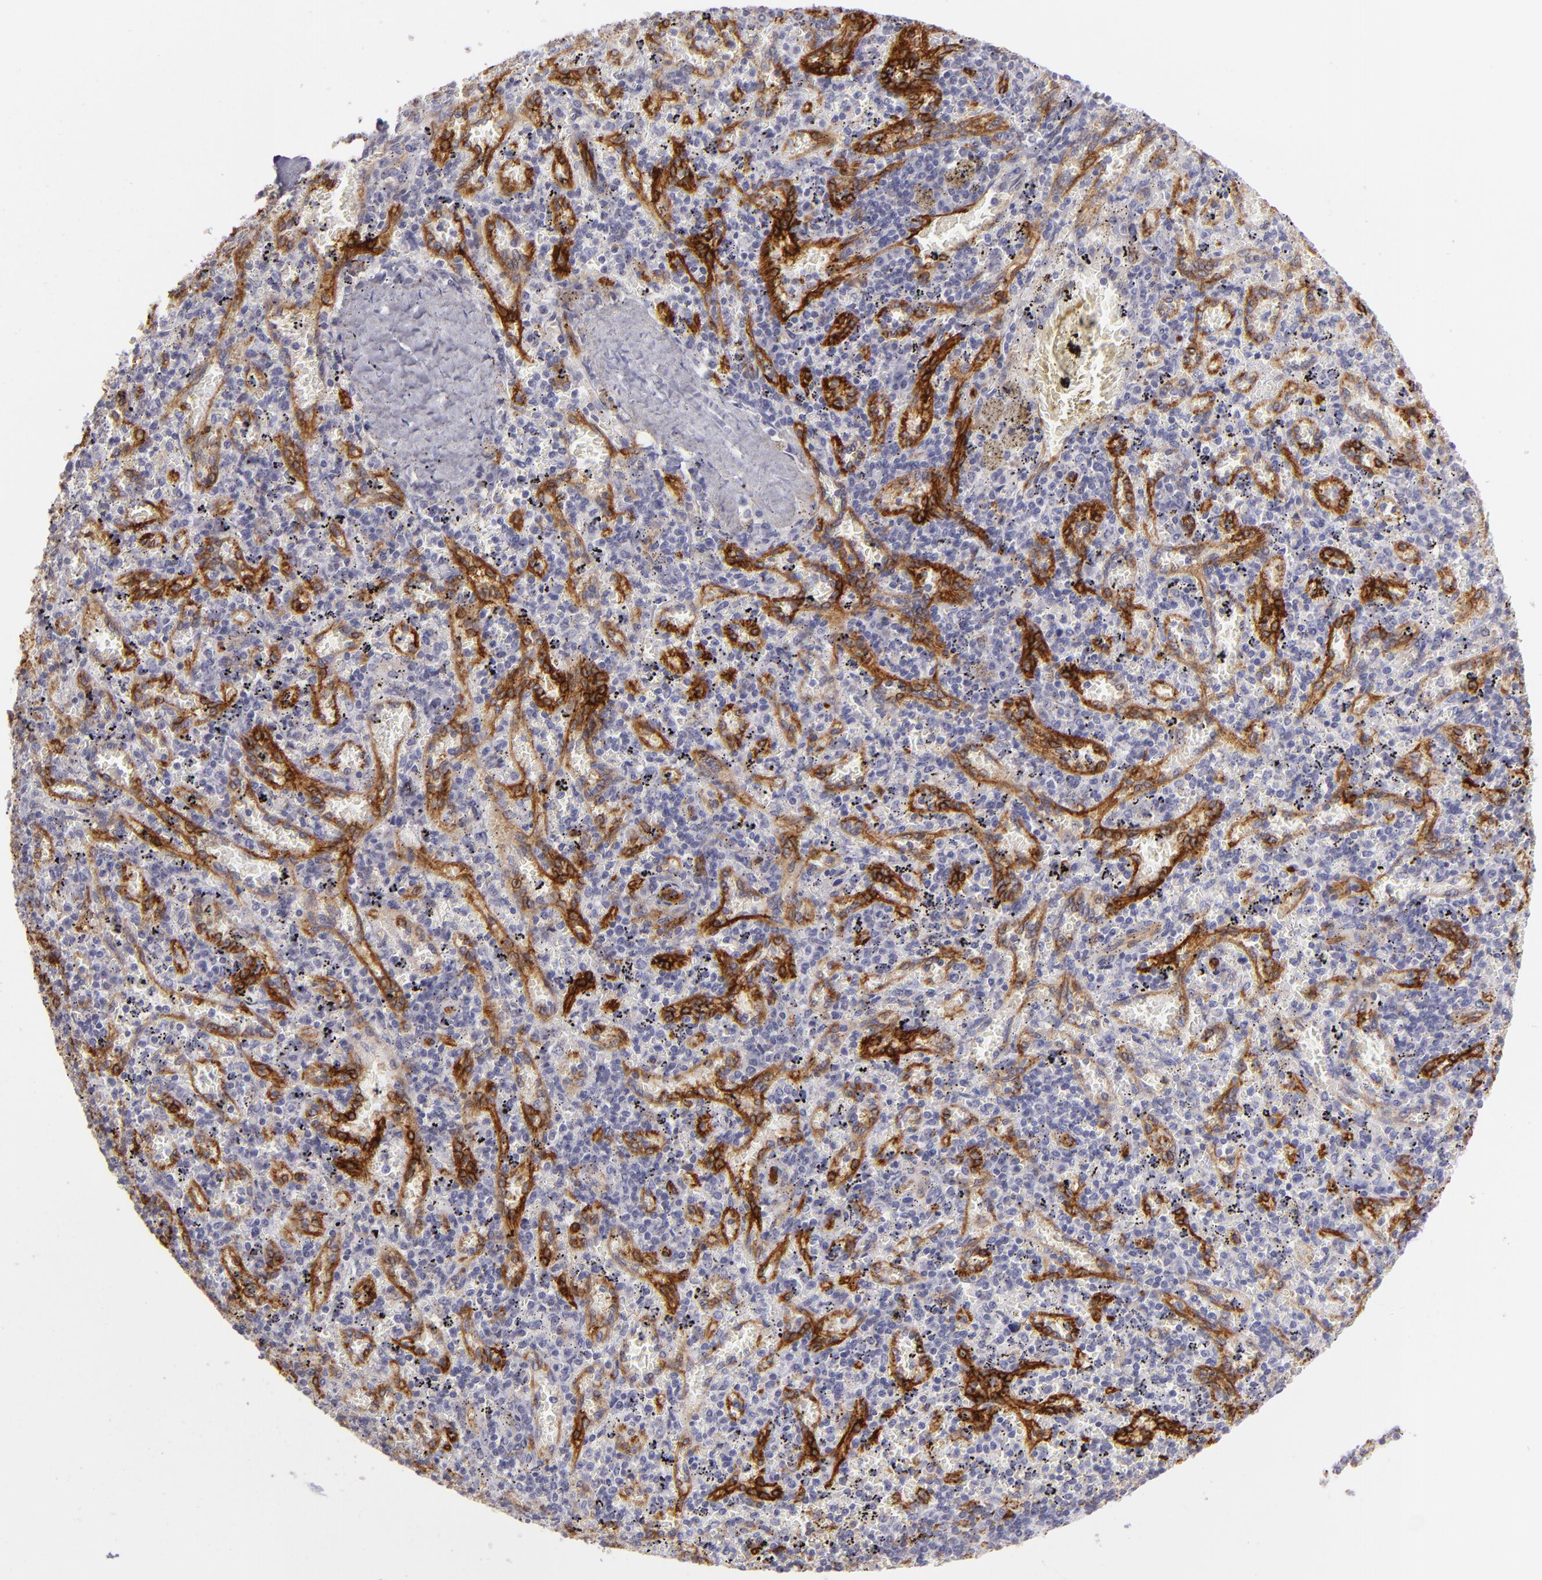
{"staining": {"intensity": "negative", "quantity": "none", "location": "none"}, "tissue": "spleen", "cell_type": "Cells in red pulp", "image_type": "normal", "snomed": [{"axis": "morphology", "description": "Normal tissue, NOS"}, {"axis": "topography", "description": "Spleen"}], "caption": "The immunohistochemistry (IHC) histopathology image has no significant expression in cells in red pulp of spleen.", "gene": "THBD", "patient": {"sex": "female", "age": 43}}